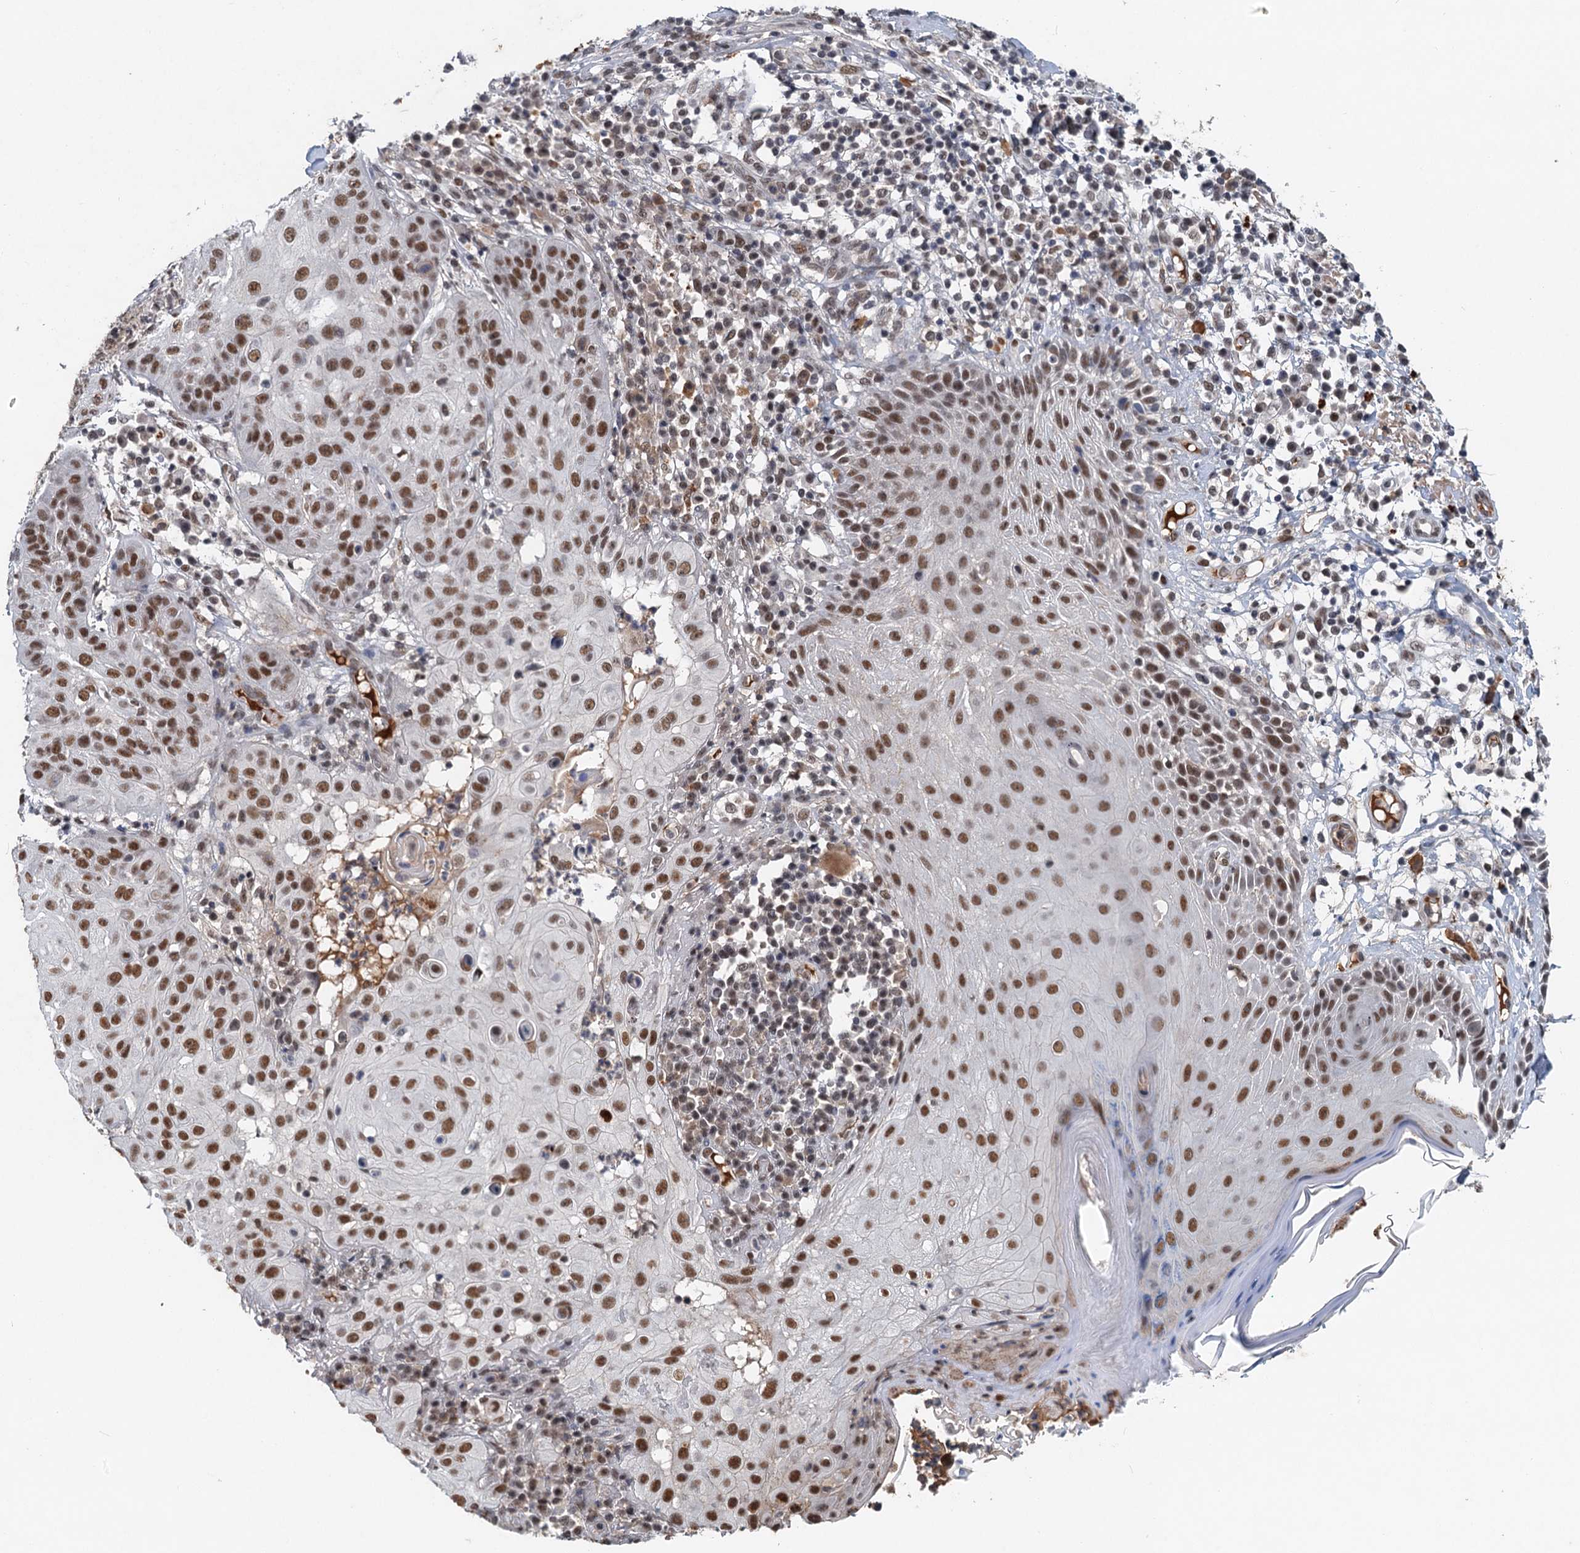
{"staining": {"intensity": "moderate", "quantity": ">75%", "location": "nuclear"}, "tissue": "skin cancer", "cell_type": "Tumor cells", "image_type": "cancer", "snomed": [{"axis": "morphology", "description": "Normal tissue, NOS"}, {"axis": "morphology", "description": "Basal cell carcinoma"}, {"axis": "topography", "description": "Skin"}], "caption": "Protein staining of skin cancer tissue demonstrates moderate nuclear positivity in approximately >75% of tumor cells.", "gene": "CSTF3", "patient": {"sex": "male", "age": 93}}